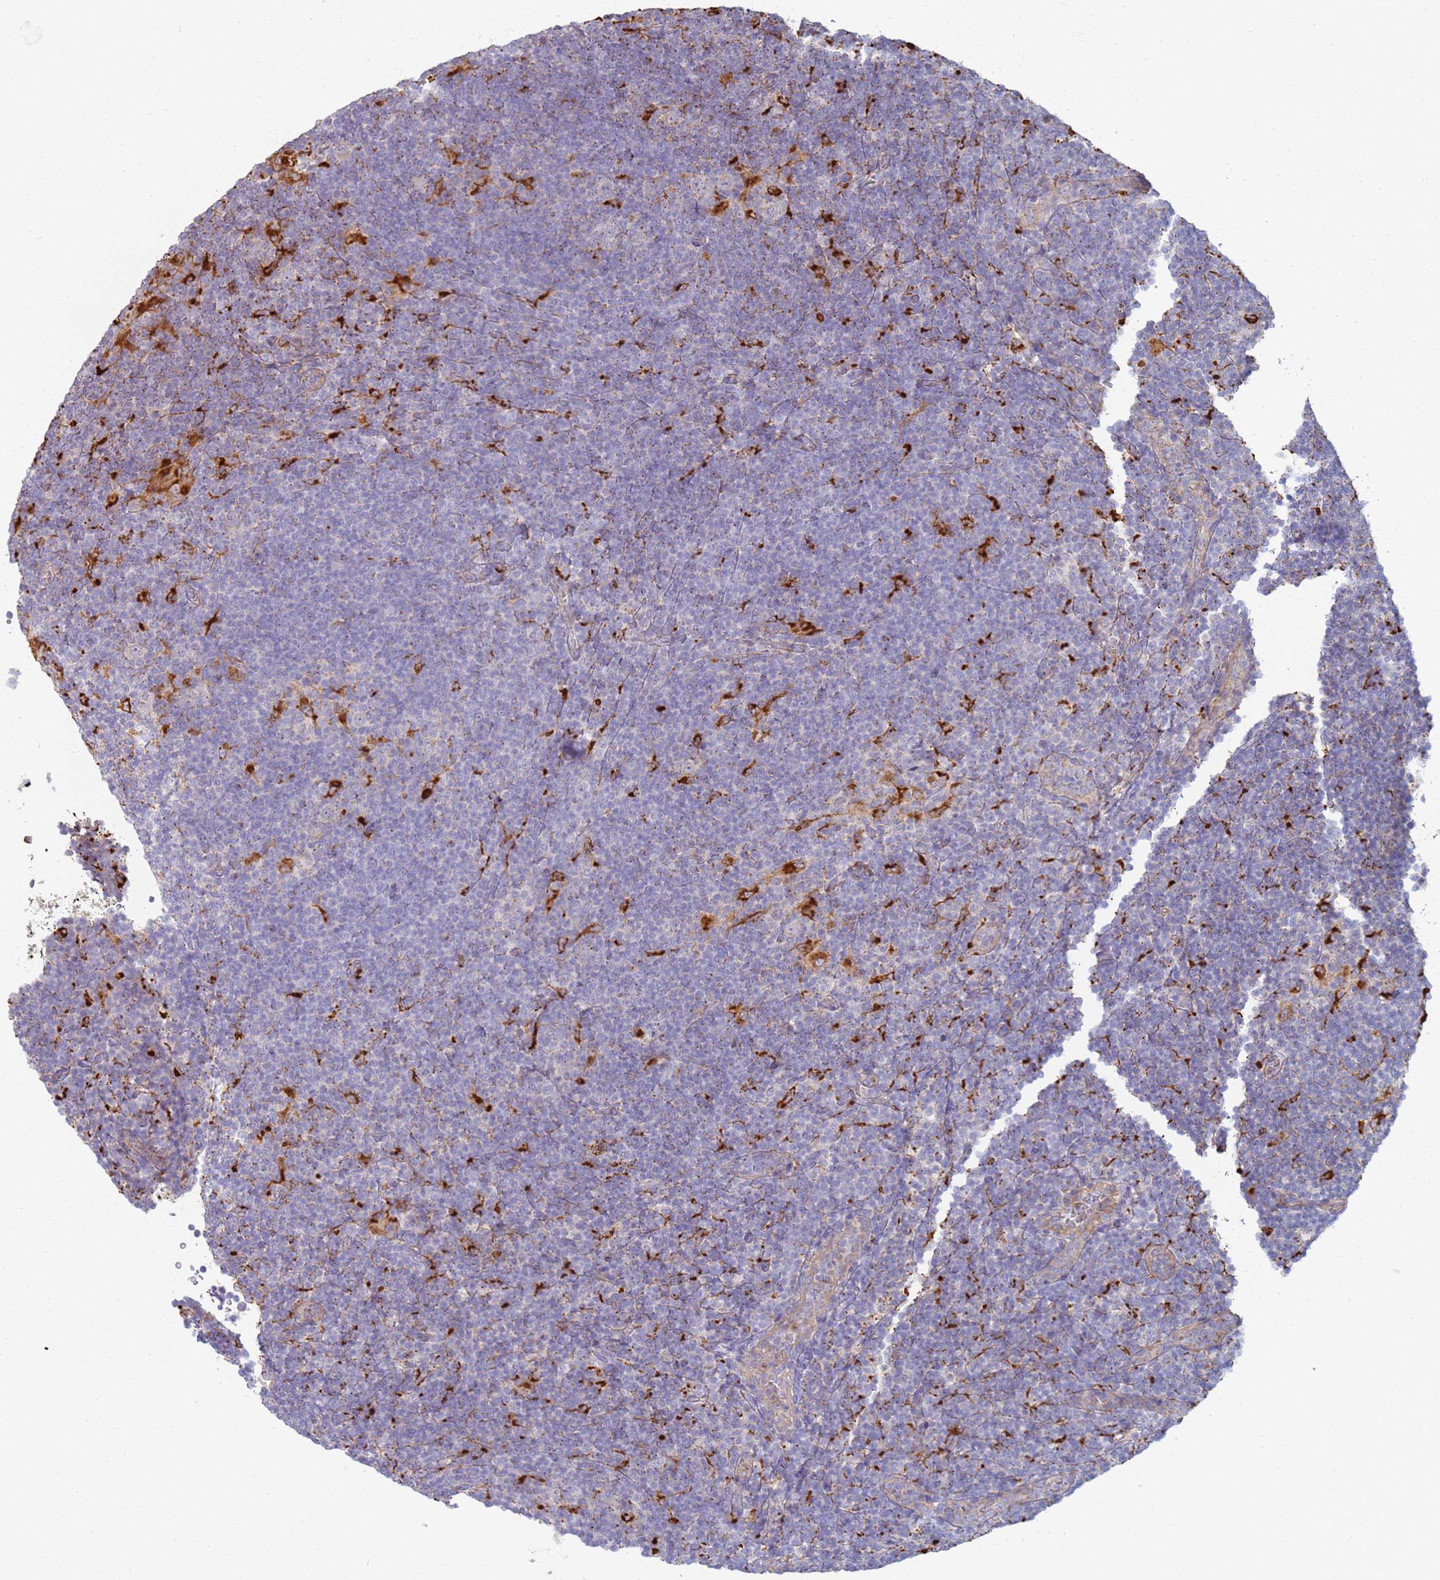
{"staining": {"intensity": "negative", "quantity": "none", "location": "none"}, "tissue": "lymphoma", "cell_type": "Tumor cells", "image_type": "cancer", "snomed": [{"axis": "morphology", "description": "Hodgkin's disease, NOS"}, {"axis": "topography", "description": "Lymph node"}], "caption": "A high-resolution image shows IHC staining of lymphoma, which displays no significant staining in tumor cells.", "gene": "TMEM229B", "patient": {"sex": "female", "age": 57}}